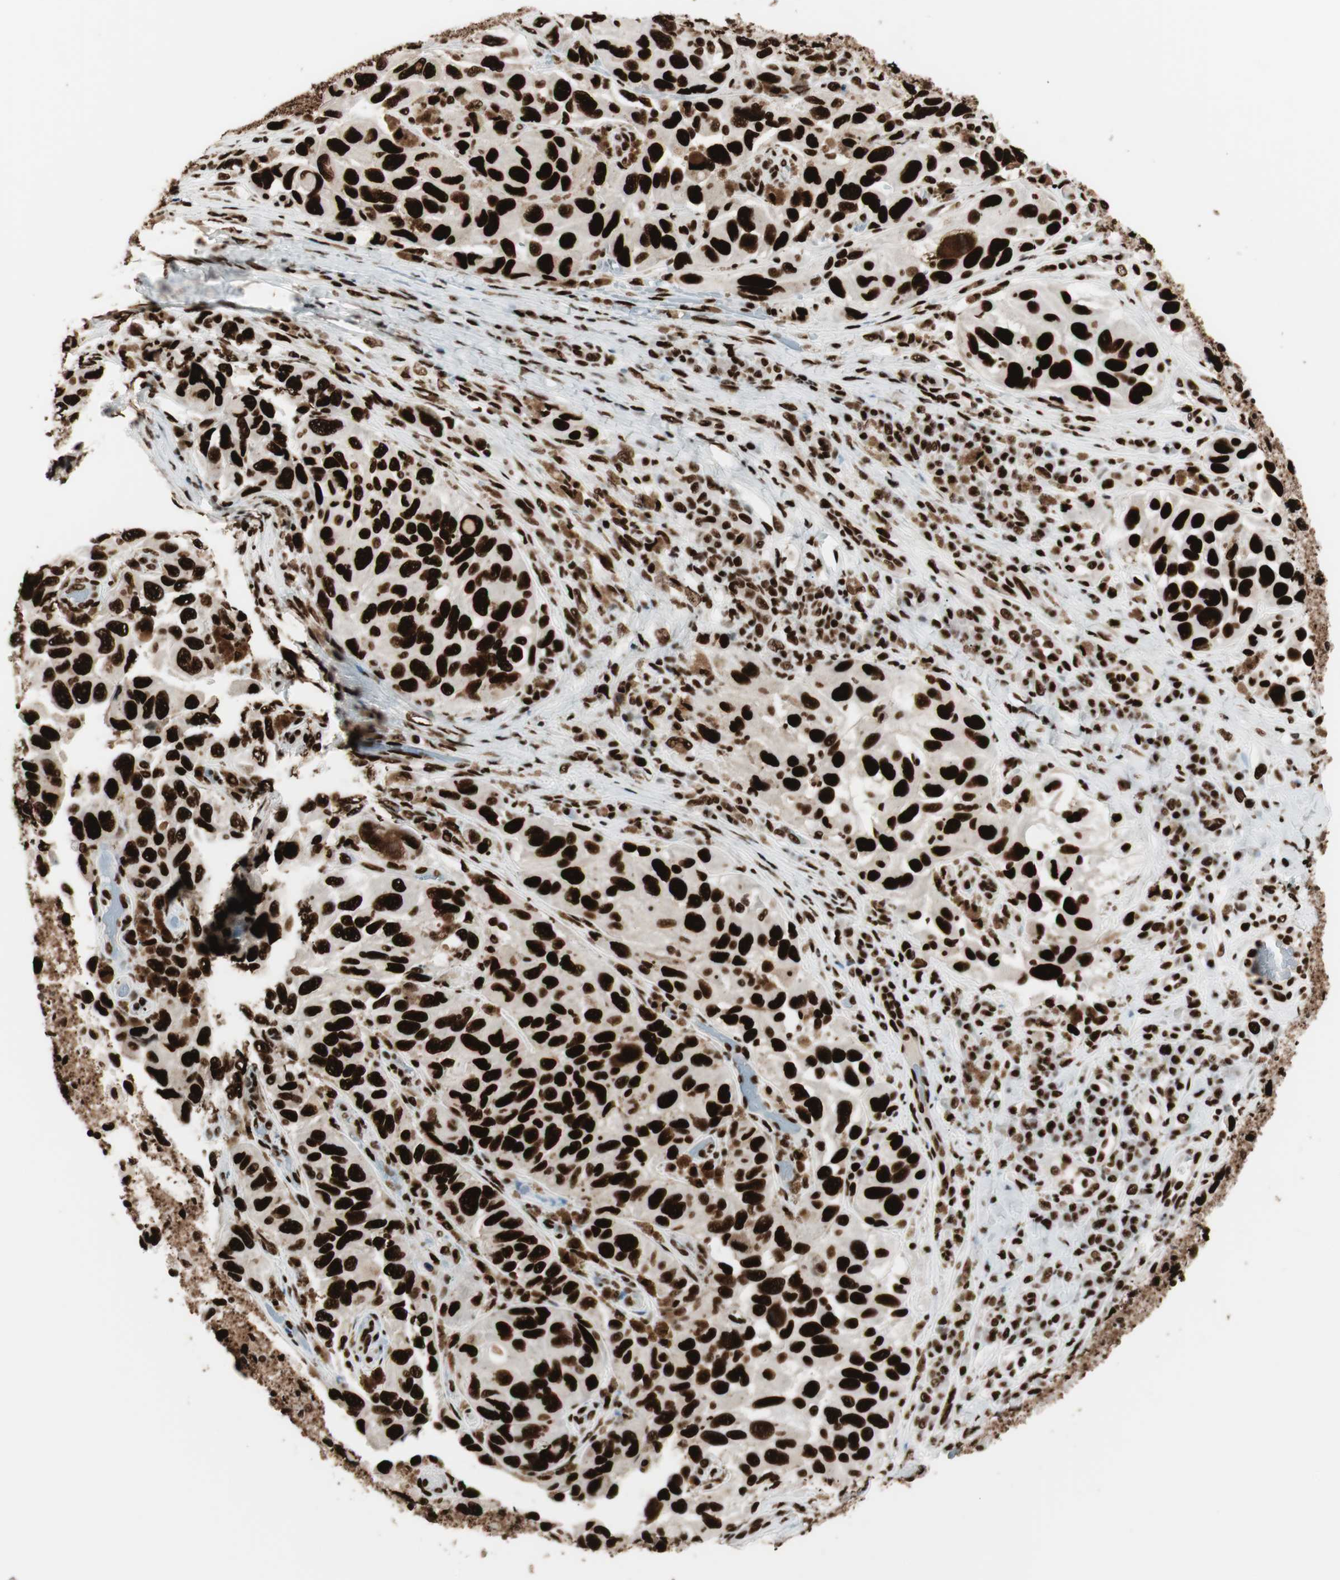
{"staining": {"intensity": "strong", "quantity": ">75%", "location": "nuclear"}, "tissue": "melanoma", "cell_type": "Tumor cells", "image_type": "cancer", "snomed": [{"axis": "morphology", "description": "Malignant melanoma, NOS"}, {"axis": "topography", "description": "Skin"}], "caption": "A high amount of strong nuclear expression is appreciated in approximately >75% of tumor cells in melanoma tissue.", "gene": "PSME3", "patient": {"sex": "female", "age": 73}}